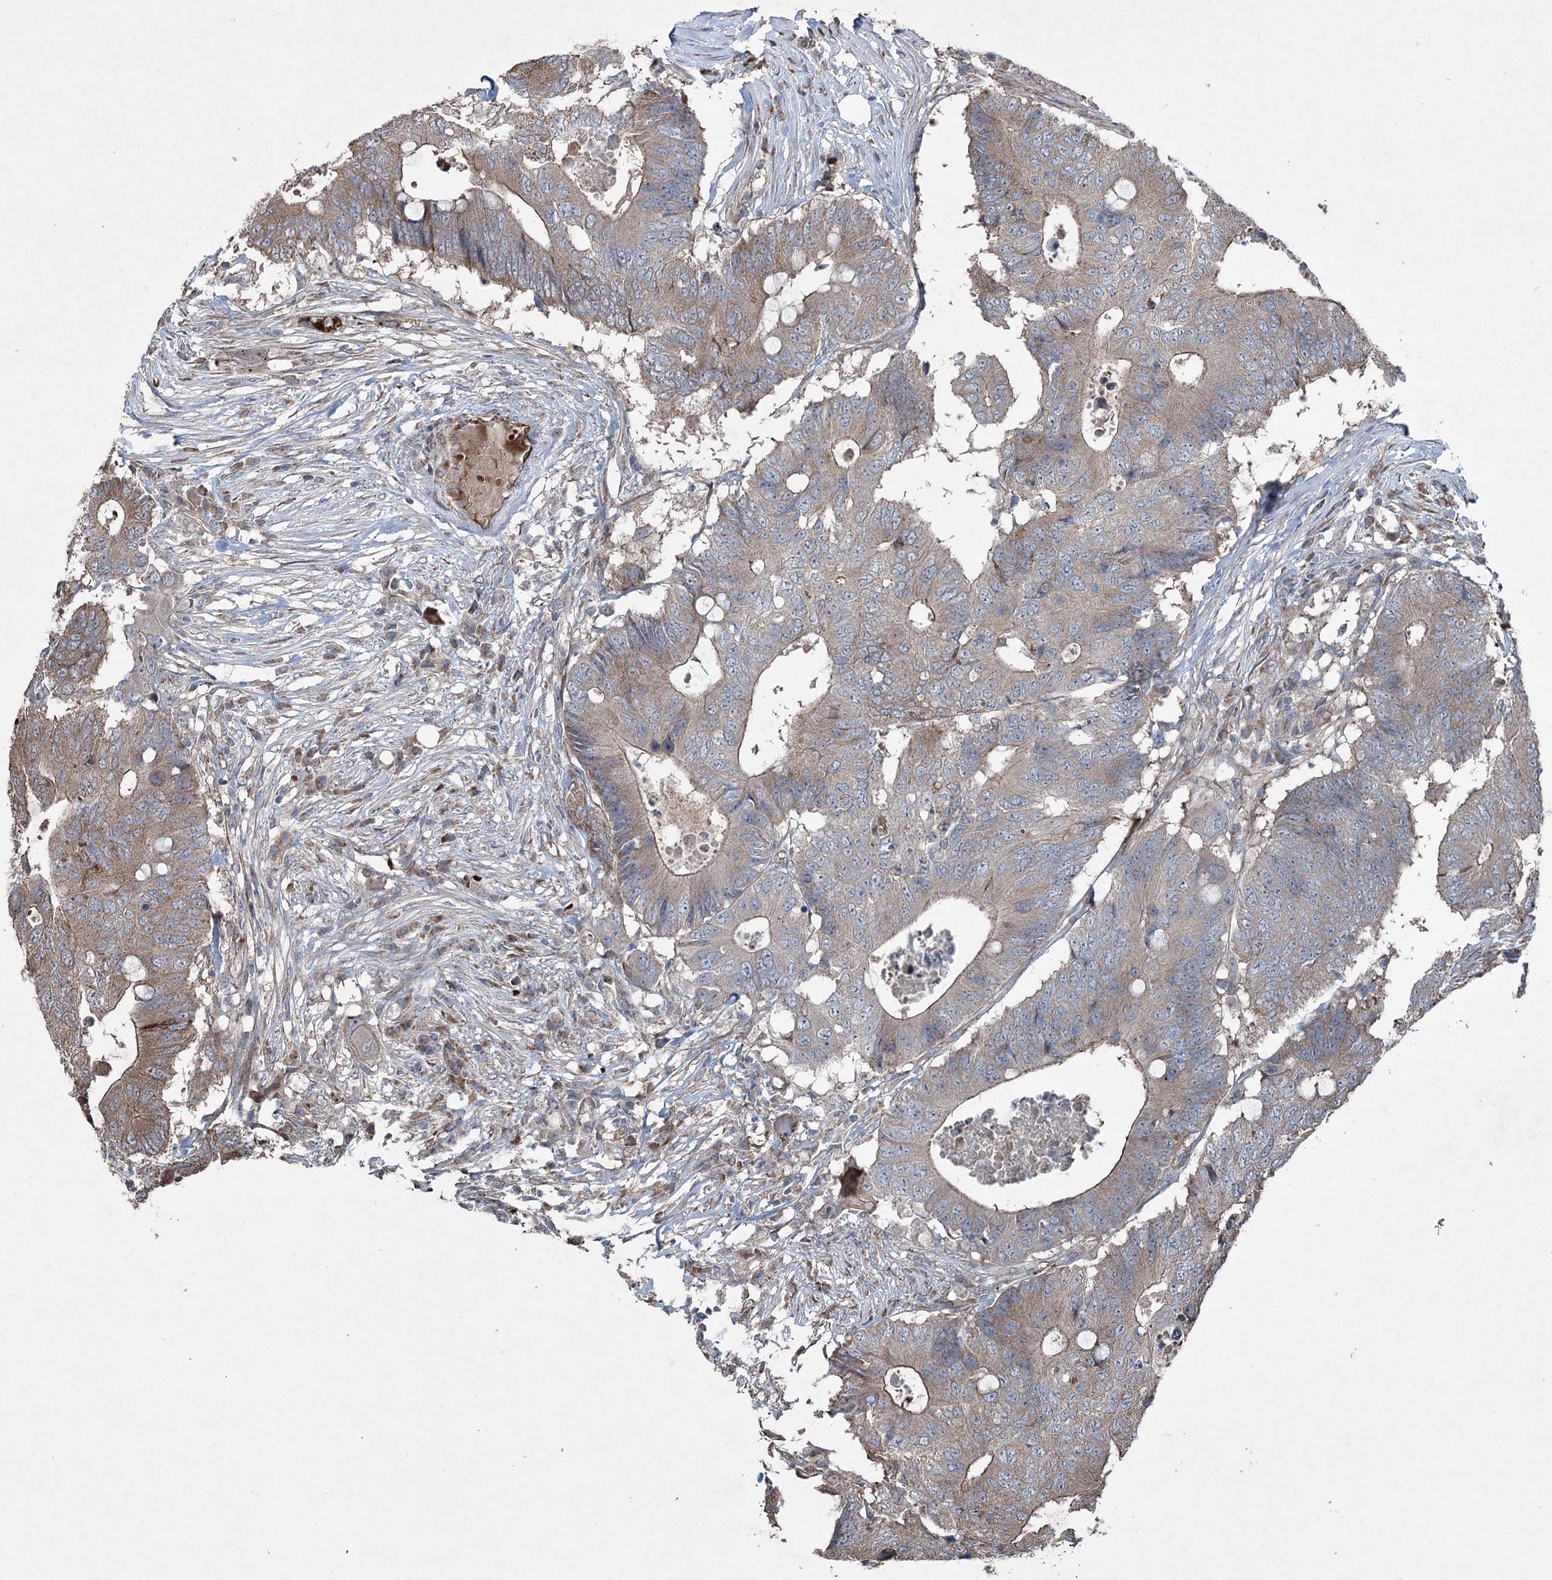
{"staining": {"intensity": "moderate", "quantity": ">75%", "location": "cytoplasmic/membranous"}, "tissue": "colorectal cancer", "cell_type": "Tumor cells", "image_type": "cancer", "snomed": [{"axis": "morphology", "description": "Adenocarcinoma, NOS"}, {"axis": "topography", "description": "Colon"}], "caption": "This is a micrograph of IHC staining of colorectal cancer (adenocarcinoma), which shows moderate staining in the cytoplasmic/membranous of tumor cells.", "gene": "SERINC5", "patient": {"sex": "male", "age": 71}}